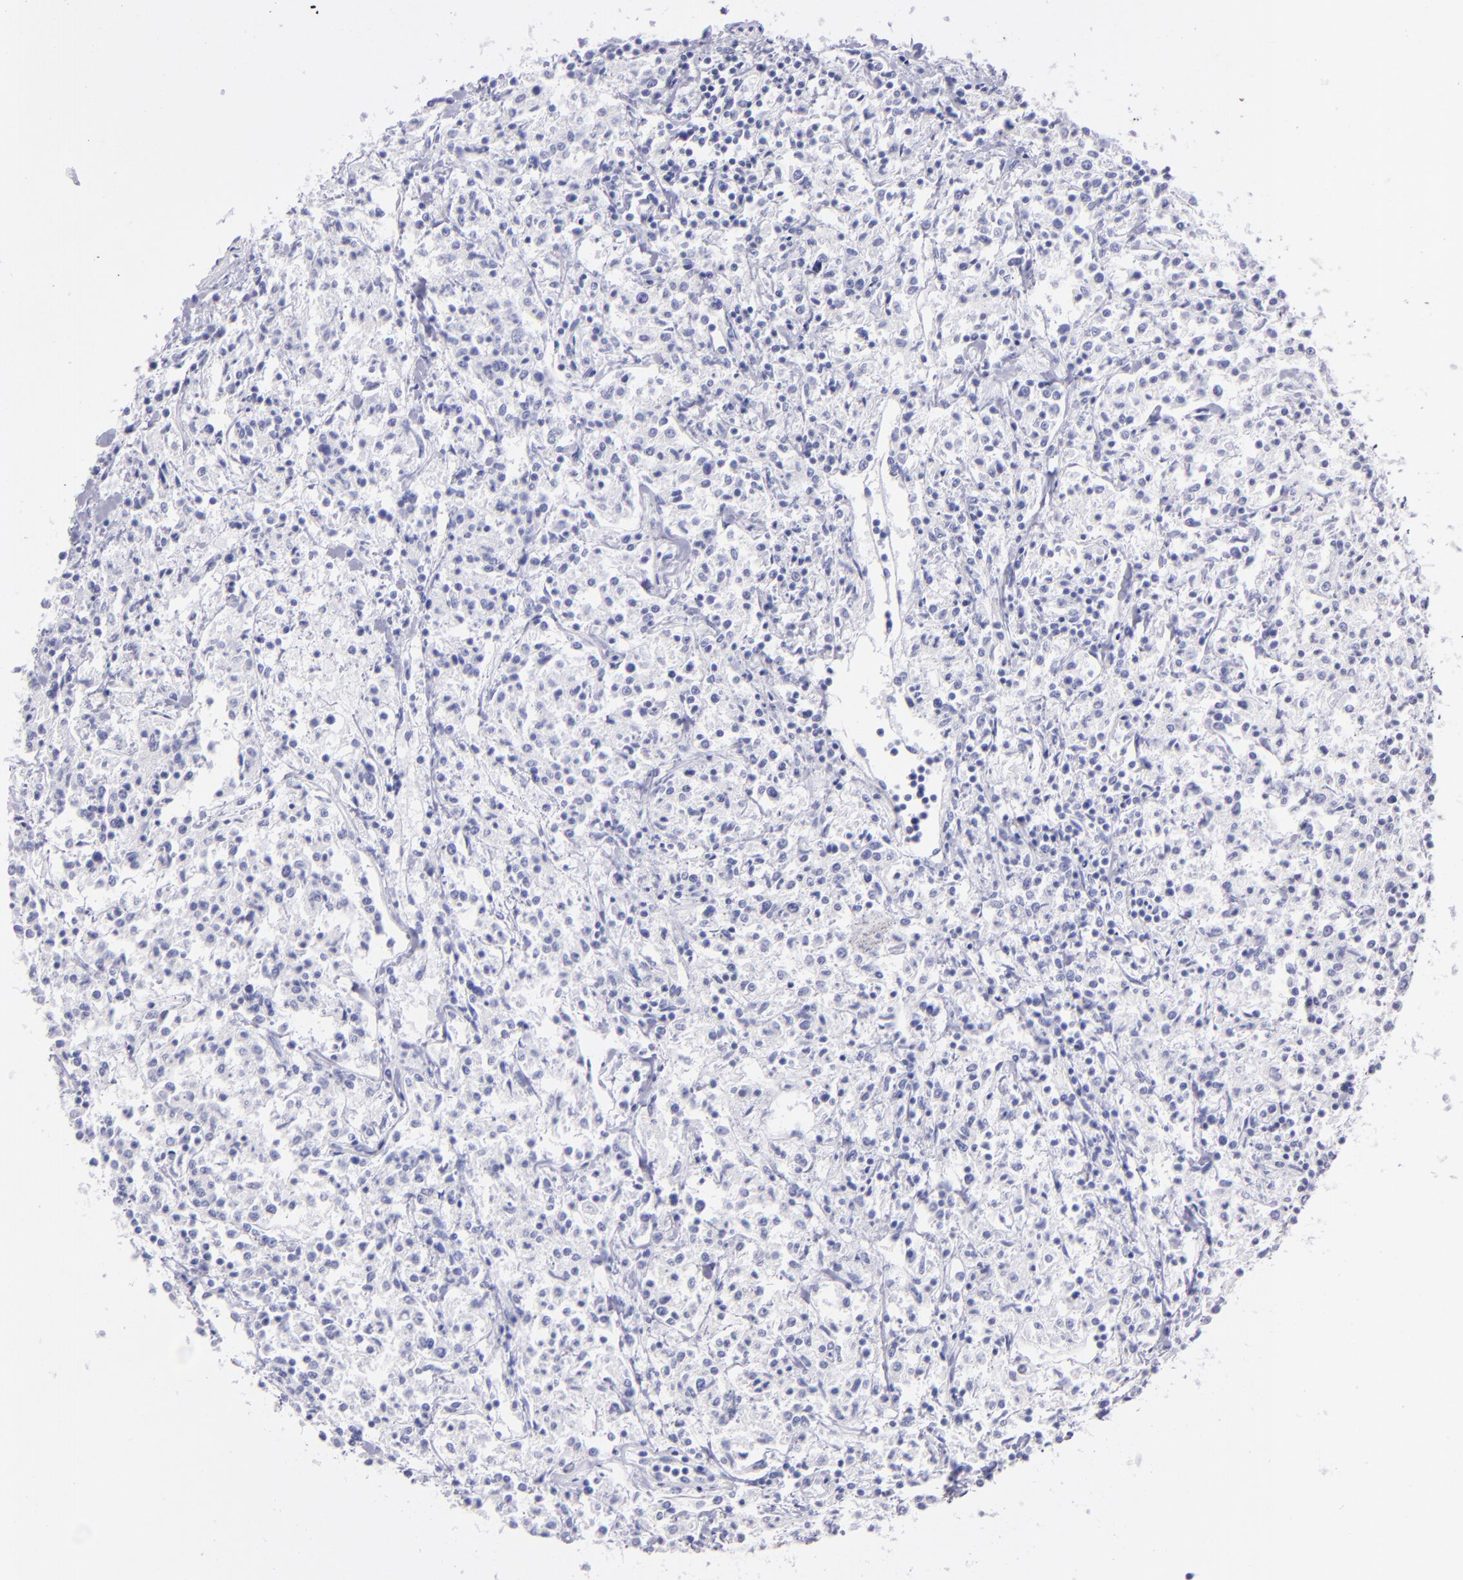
{"staining": {"intensity": "negative", "quantity": "none", "location": "none"}, "tissue": "lymphoma", "cell_type": "Tumor cells", "image_type": "cancer", "snomed": [{"axis": "morphology", "description": "Malignant lymphoma, non-Hodgkin's type, Low grade"}, {"axis": "topography", "description": "Small intestine"}], "caption": "IHC micrograph of neoplastic tissue: human lymphoma stained with DAB demonstrates no significant protein staining in tumor cells.", "gene": "PRPH", "patient": {"sex": "female", "age": 59}}